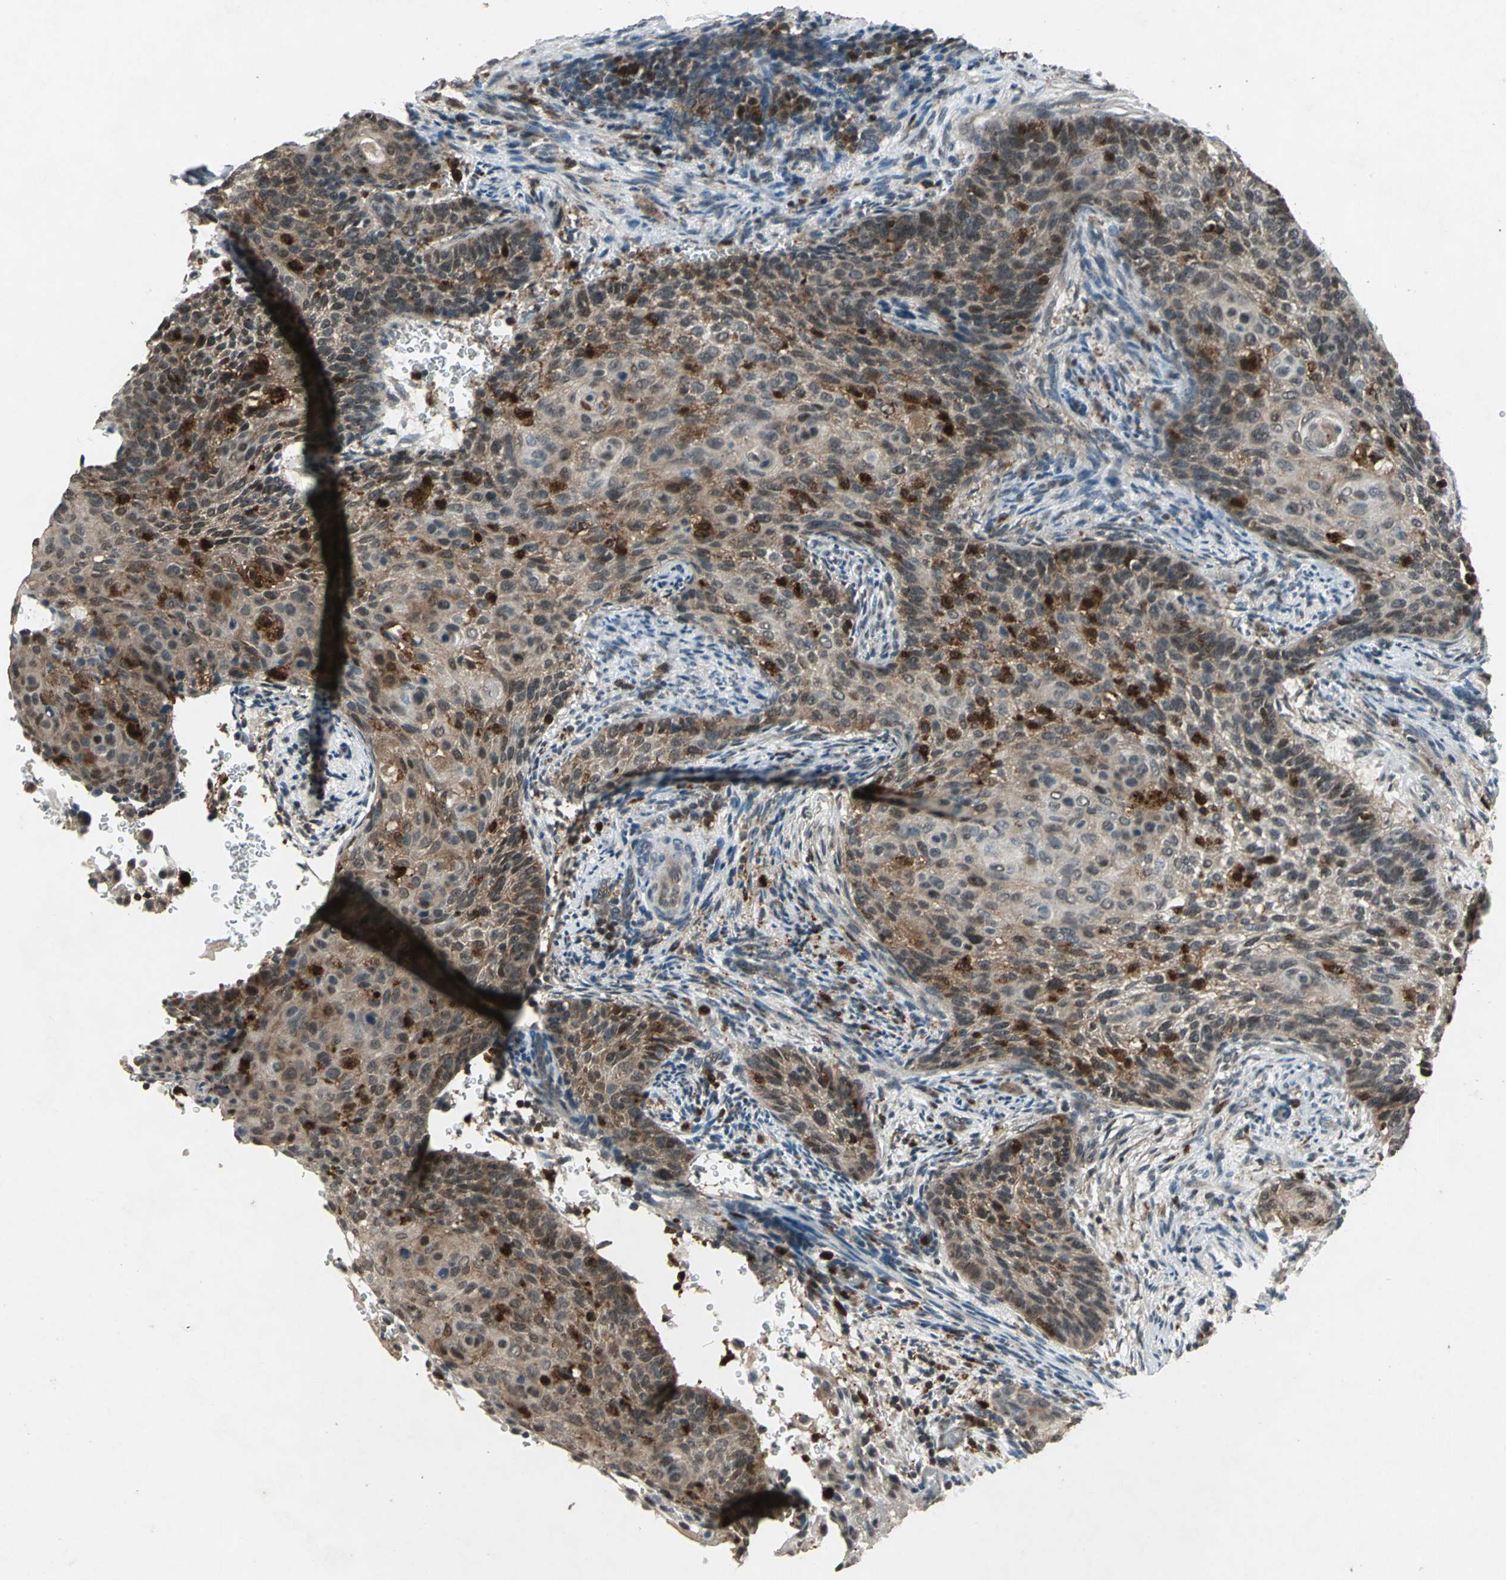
{"staining": {"intensity": "weak", "quantity": "25%-75%", "location": "cytoplasmic/membranous"}, "tissue": "cervical cancer", "cell_type": "Tumor cells", "image_type": "cancer", "snomed": [{"axis": "morphology", "description": "Squamous cell carcinoma, NOS"}, {"axis": "topography", "description": "Cervix"}], "caption": "Immunohistochemical staining of cervical squamous cell carcinoma exhibits weak cytoplasmic/membranous protein positivity in about 25%-75% of tumor cells.", "gene": "PYCARD", "patient": {"sex": "female", "age": 33}}